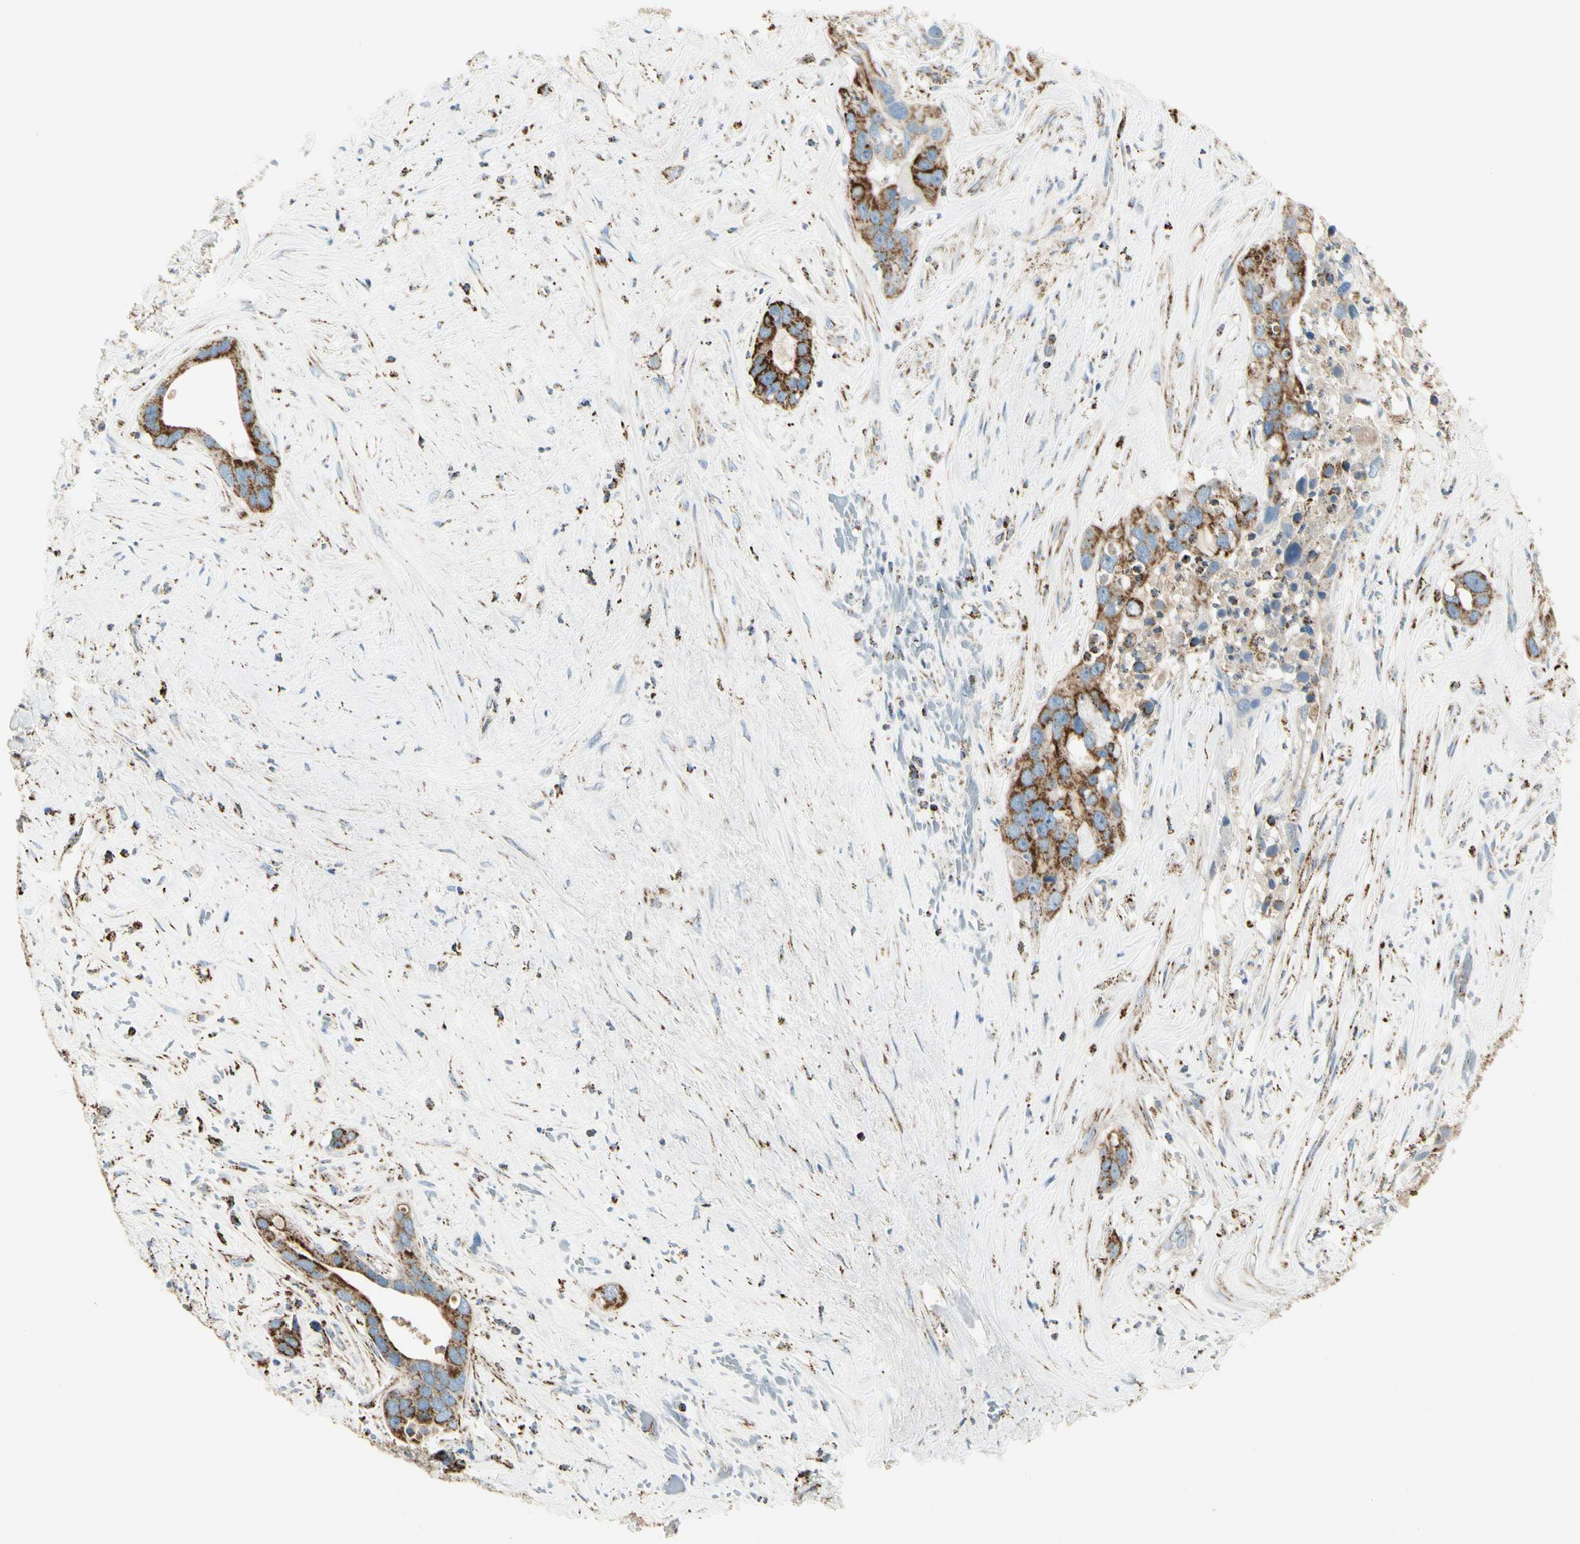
{"staining": {"intensity": "strong", "quantity": ">75%", "location": "cytoplasmic/membranous"}, "tissue": "liver cancer", "cell_type": "Tumor cells", "image_type": "cancer", "snomed": [{"axis": "morphology", "description": "Cholangiocarcinoma"}, {"axis": "topography", "description": "Liver"}], "caption": "Strong cytoplasmic/membranous expression is identified in approximately >75% of tumor cells in liver cancer (cholangiocarcinoma).", "gene": "ME2", "patient": {"sex": "female", "age": 65}}